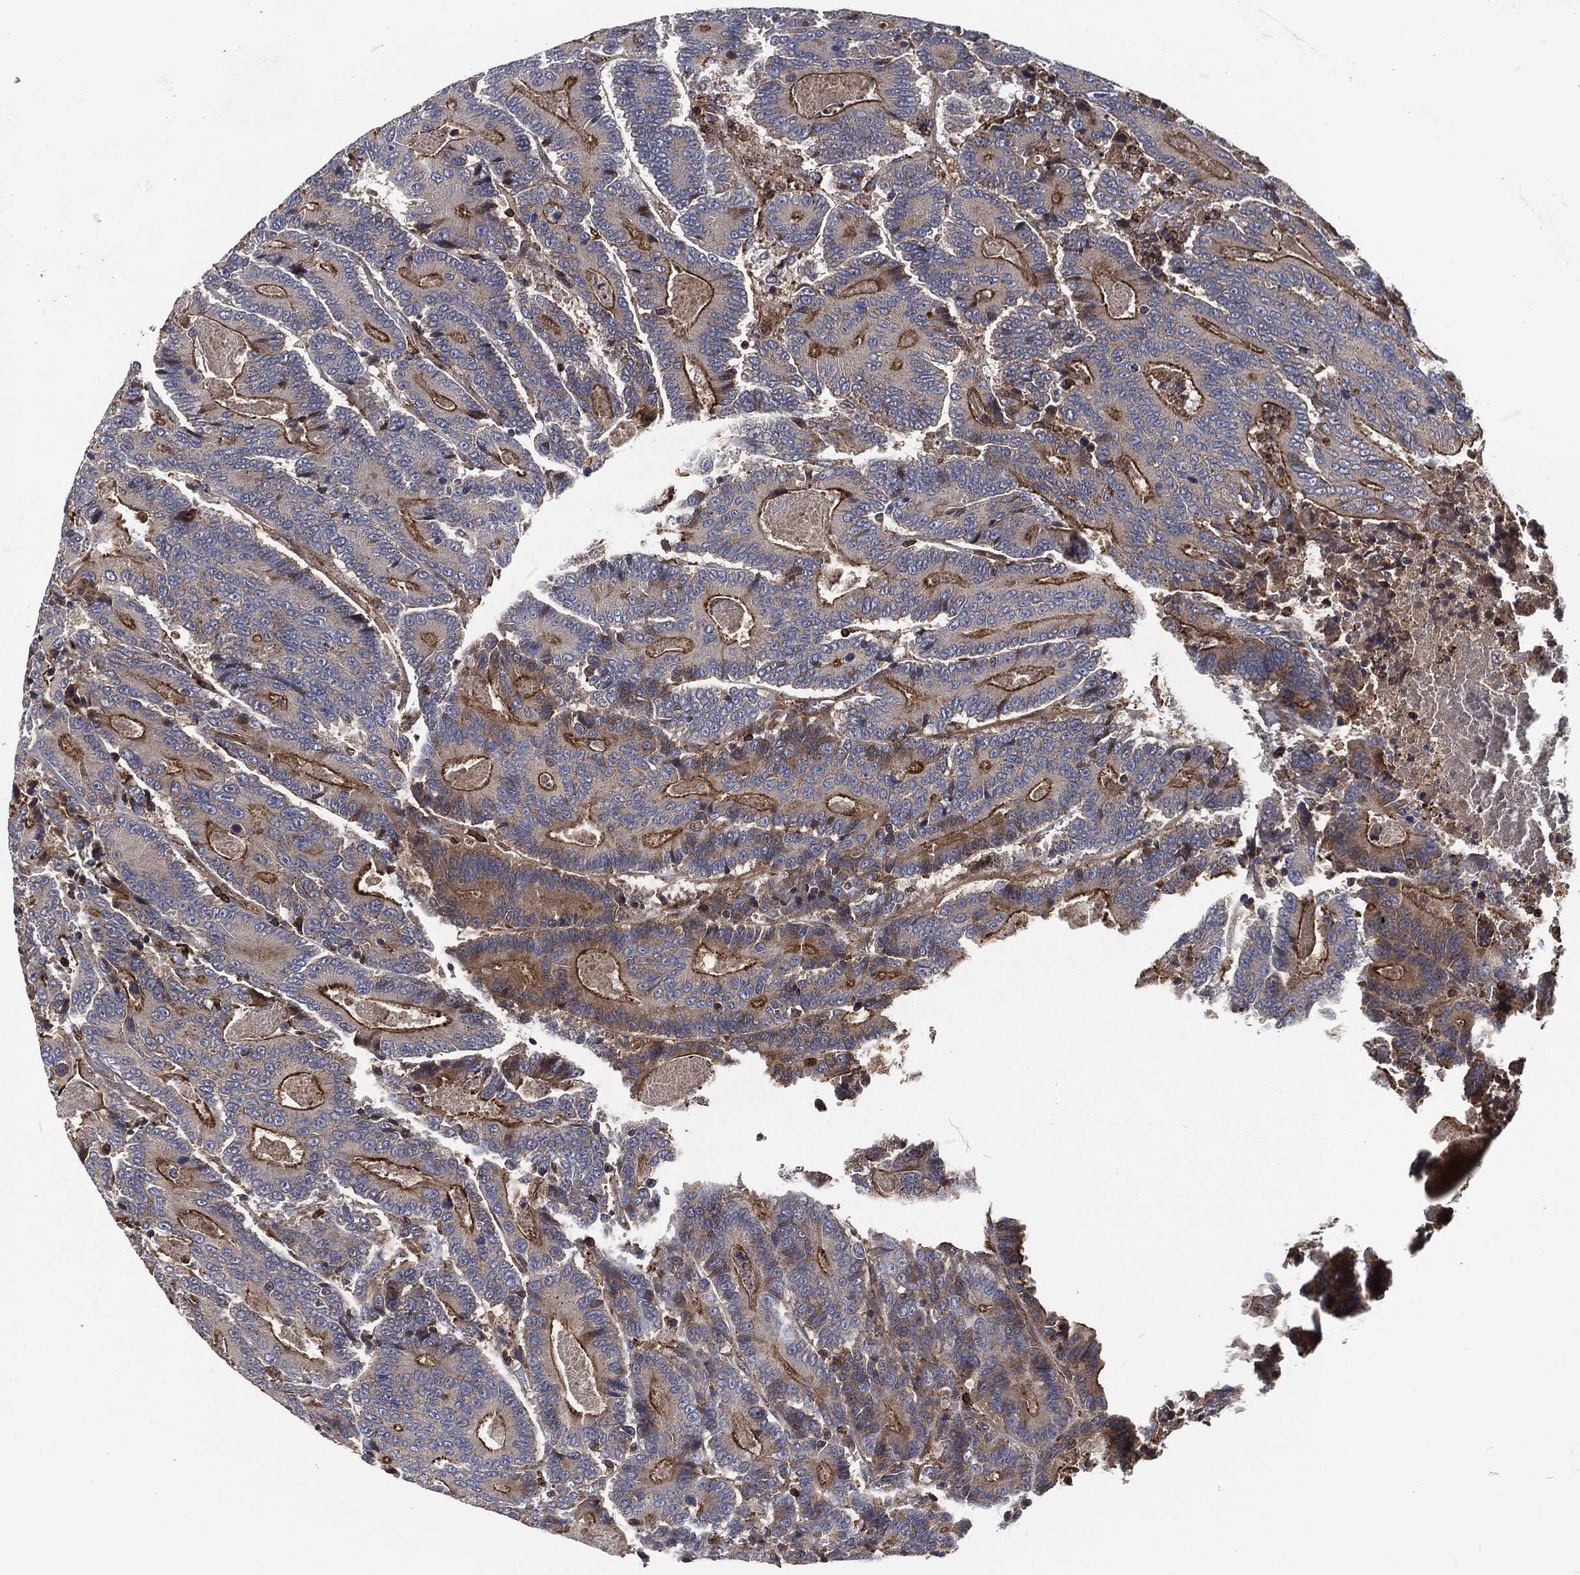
{"staining": {"intensity": "strong", "quantity": "<25%", "location": "cytoplasmic/membranous"}, "tissue": "colorectal cancer", "cell_type": "Tumor cells", "image_type": "cancer", "snomed": [{"axis": "morphology", "description": "Adenocarcinoma, NOS"}, {"axis": "topography", "description": "Colon"}], "caption": "Approximately <25% of tumor cells in colorectal adenocarcinoma reveal strong cytoplasmic/membranous protein positivity as visualized by brown immunohistochemical staining.", "gene": "LGALS9", "patient": {"sex": "male", "age": 83}}